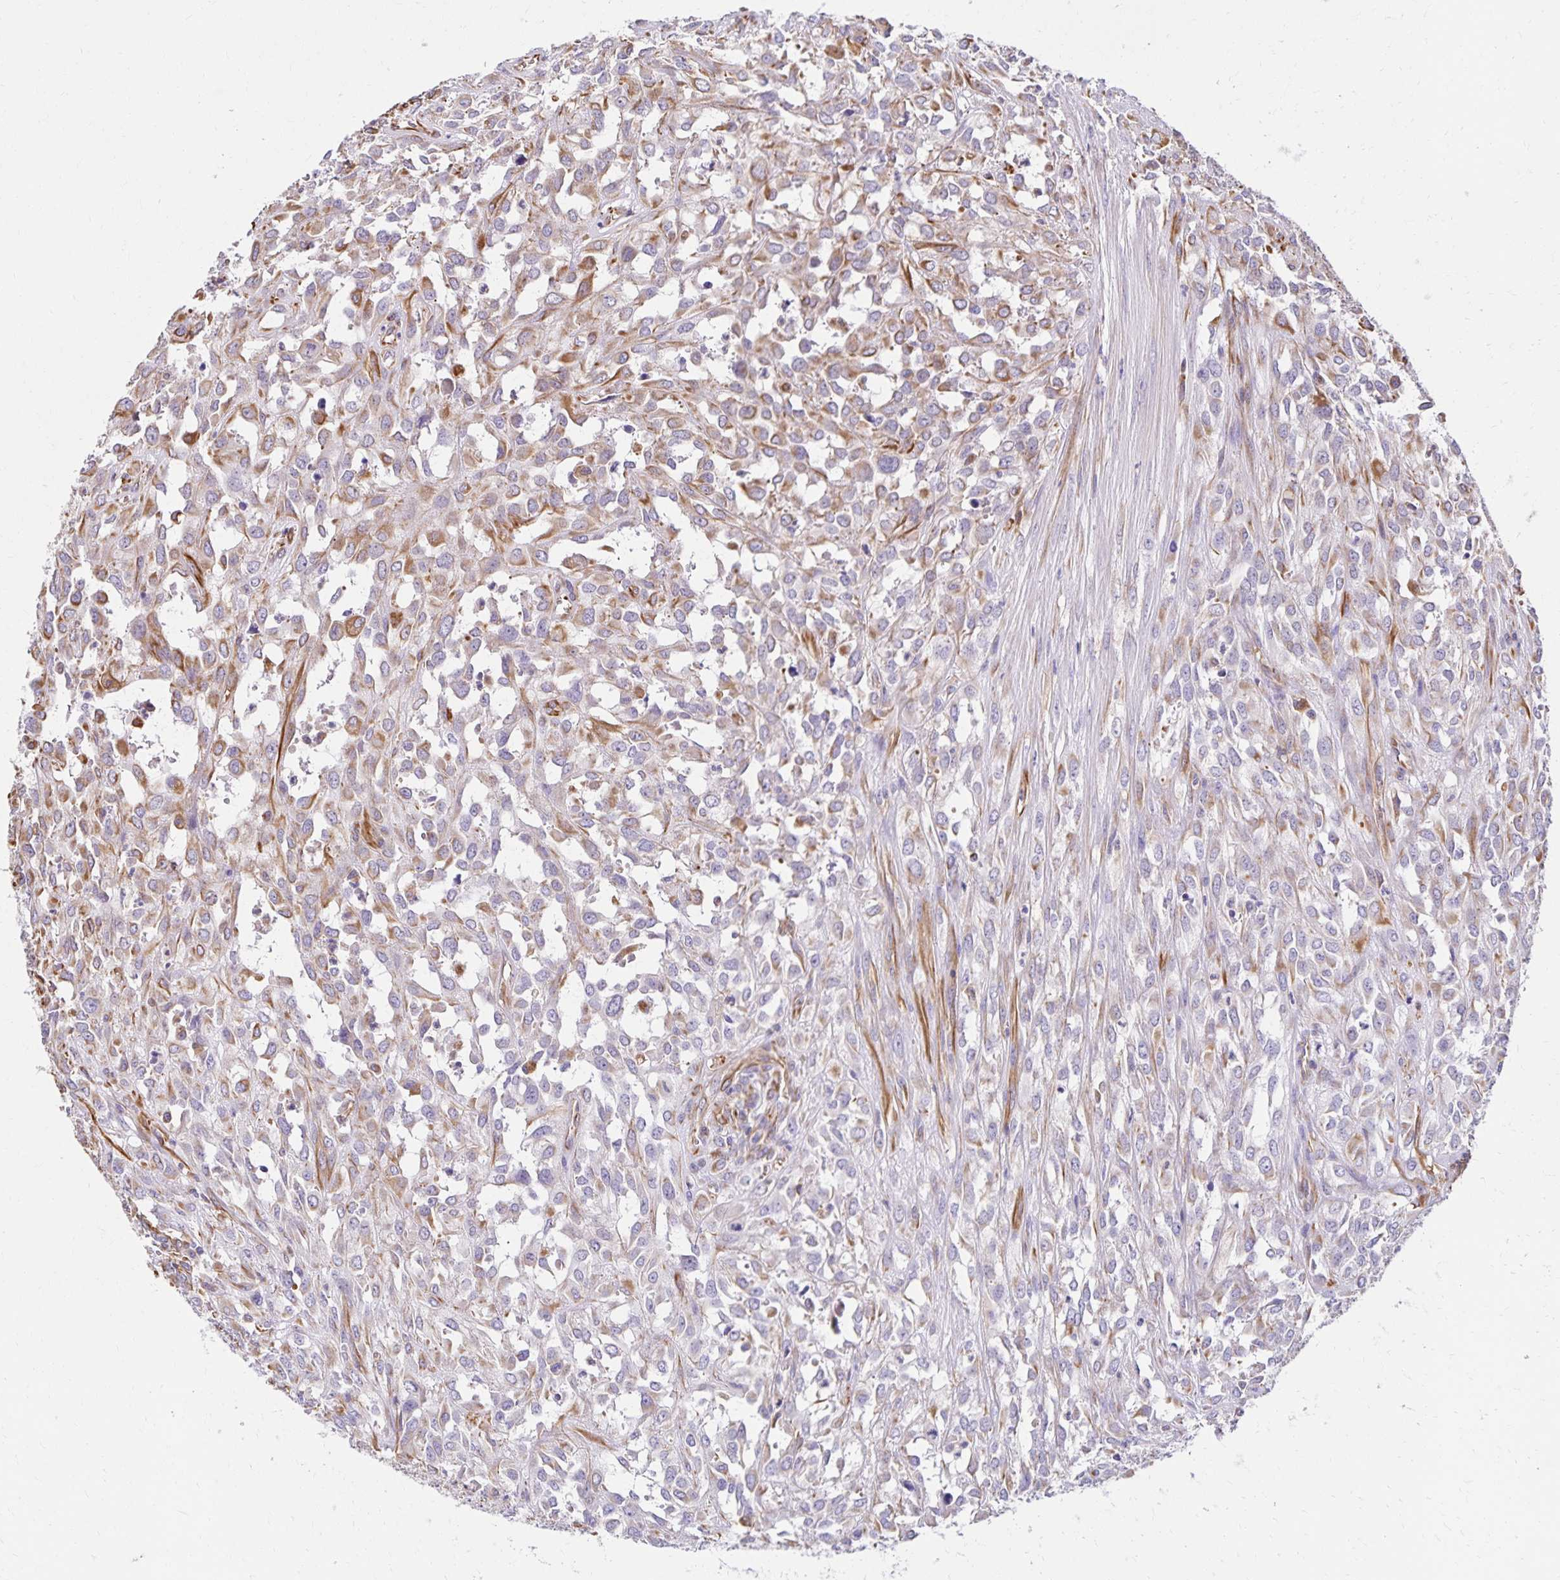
{"staining": {"intensity": "moderate", "quantity": "<25%", "location": "cytoplasmic/membranous"}, "tissue": "urothelial cancer", "cell_type": "Tumor cells", "image_type": "cancer", "snomed": [{"axis": "morphology", "description": "Urothelial carcinoma, High grade"}, {"axis": "topography", "description": "Urinary bladder"}], "caption": "Moderate cytoplasmic/membranous protein positivity is seen in about <25% of tumor cells in high-grade urothelial carcinoma.", "gene": "TRPV6", "patient": {"sex": "male", "age": 67}}